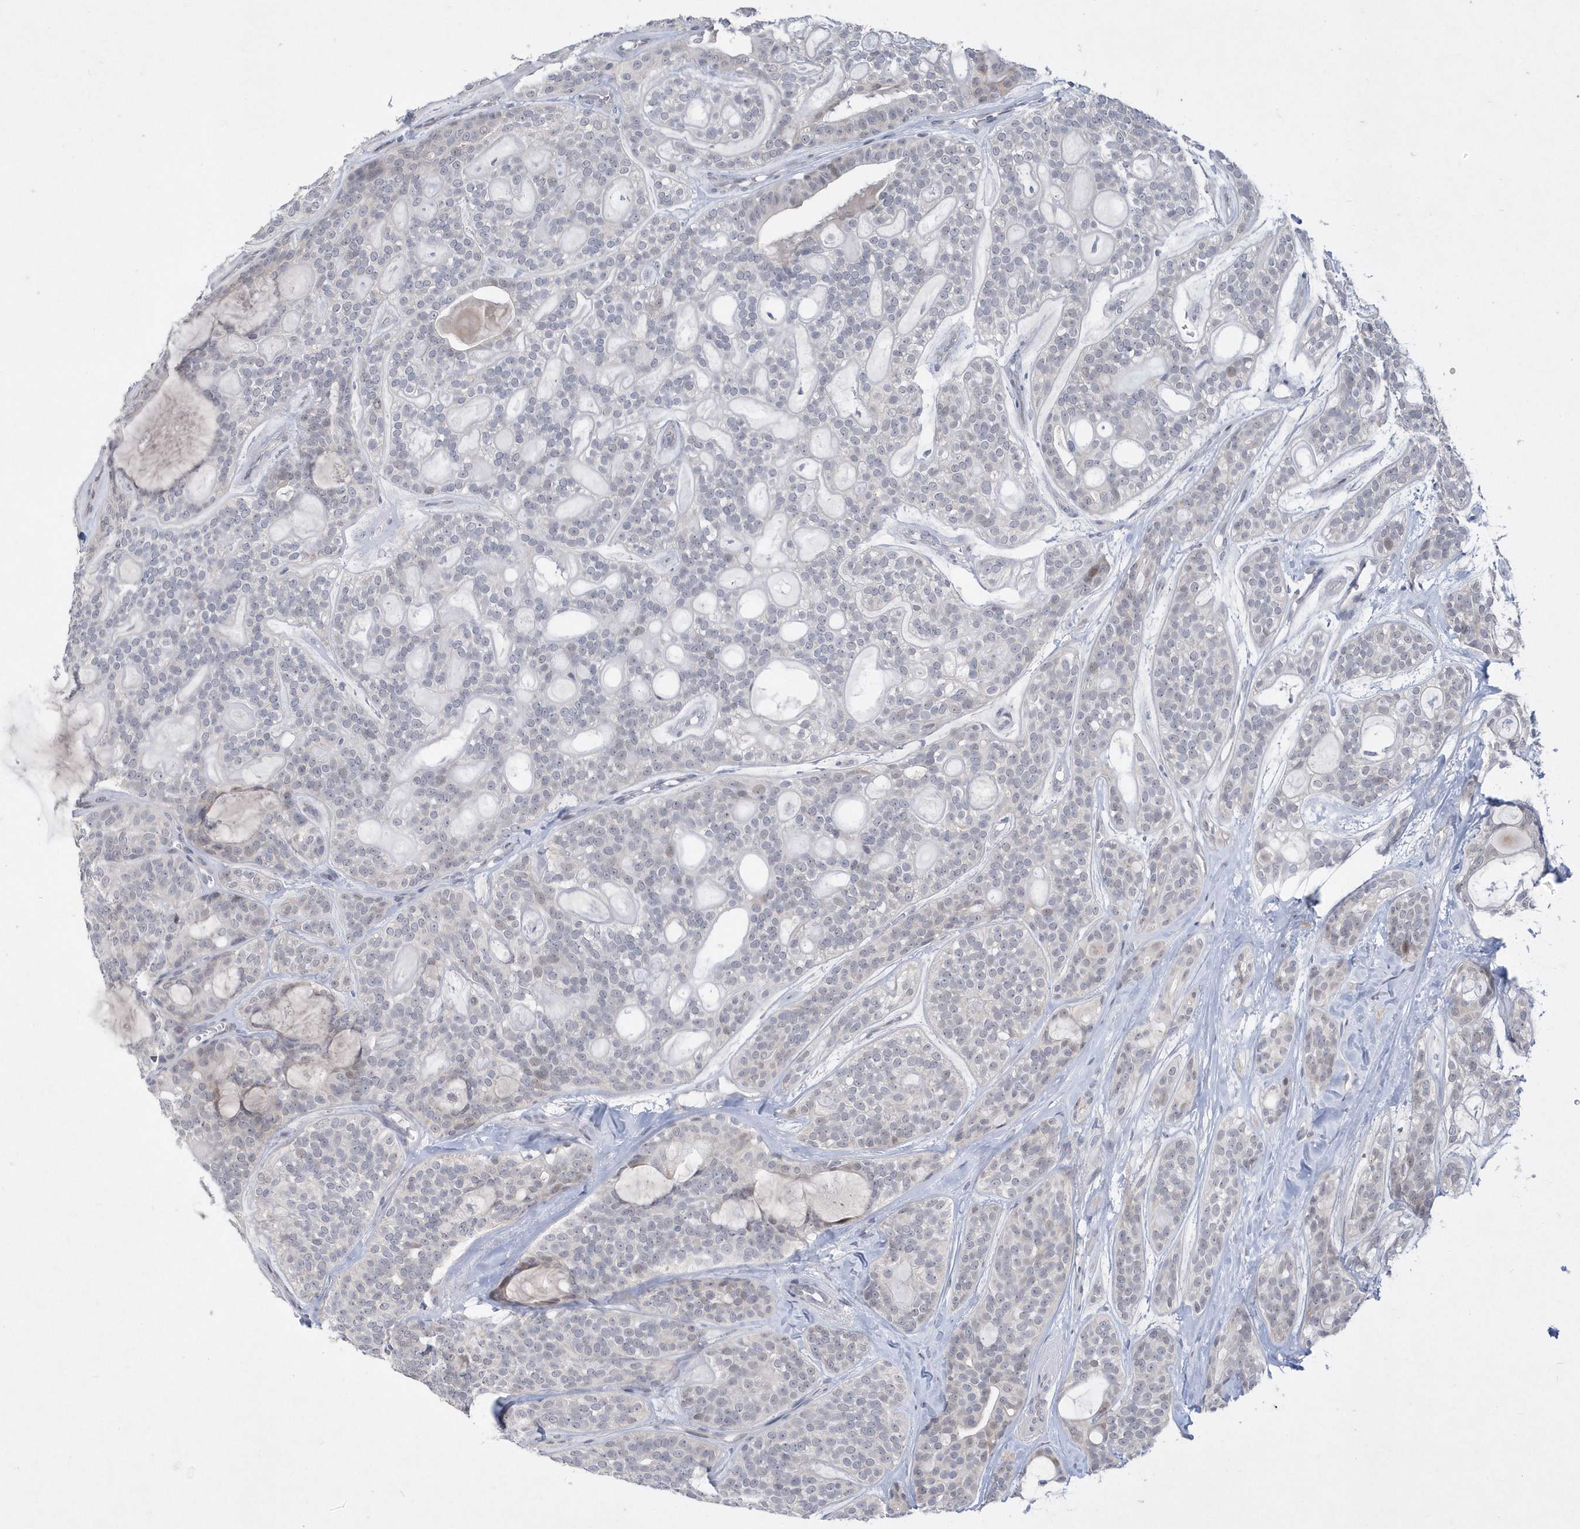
{"staining": {"intensity": "negative", "quantity": "none", "location": "none"}, "tissue": "head and neck cancer", "cell_type": "Tumor cells", "image_type": "cancer", "snomed": [{"axis": "morphology", "description": "Adenocarcinoma, NOS"}, {"axis": "topography", "description": "Head-Neck"}], "caption": "A high-resolution micrograph shows immunohistochemistry (IHC) staining of head and neck adenocarcinoma, which exhibits no significant staining in tumor cells.", "gene": "TSPEAR", "patient": {"sex": "male", "age": 66}}